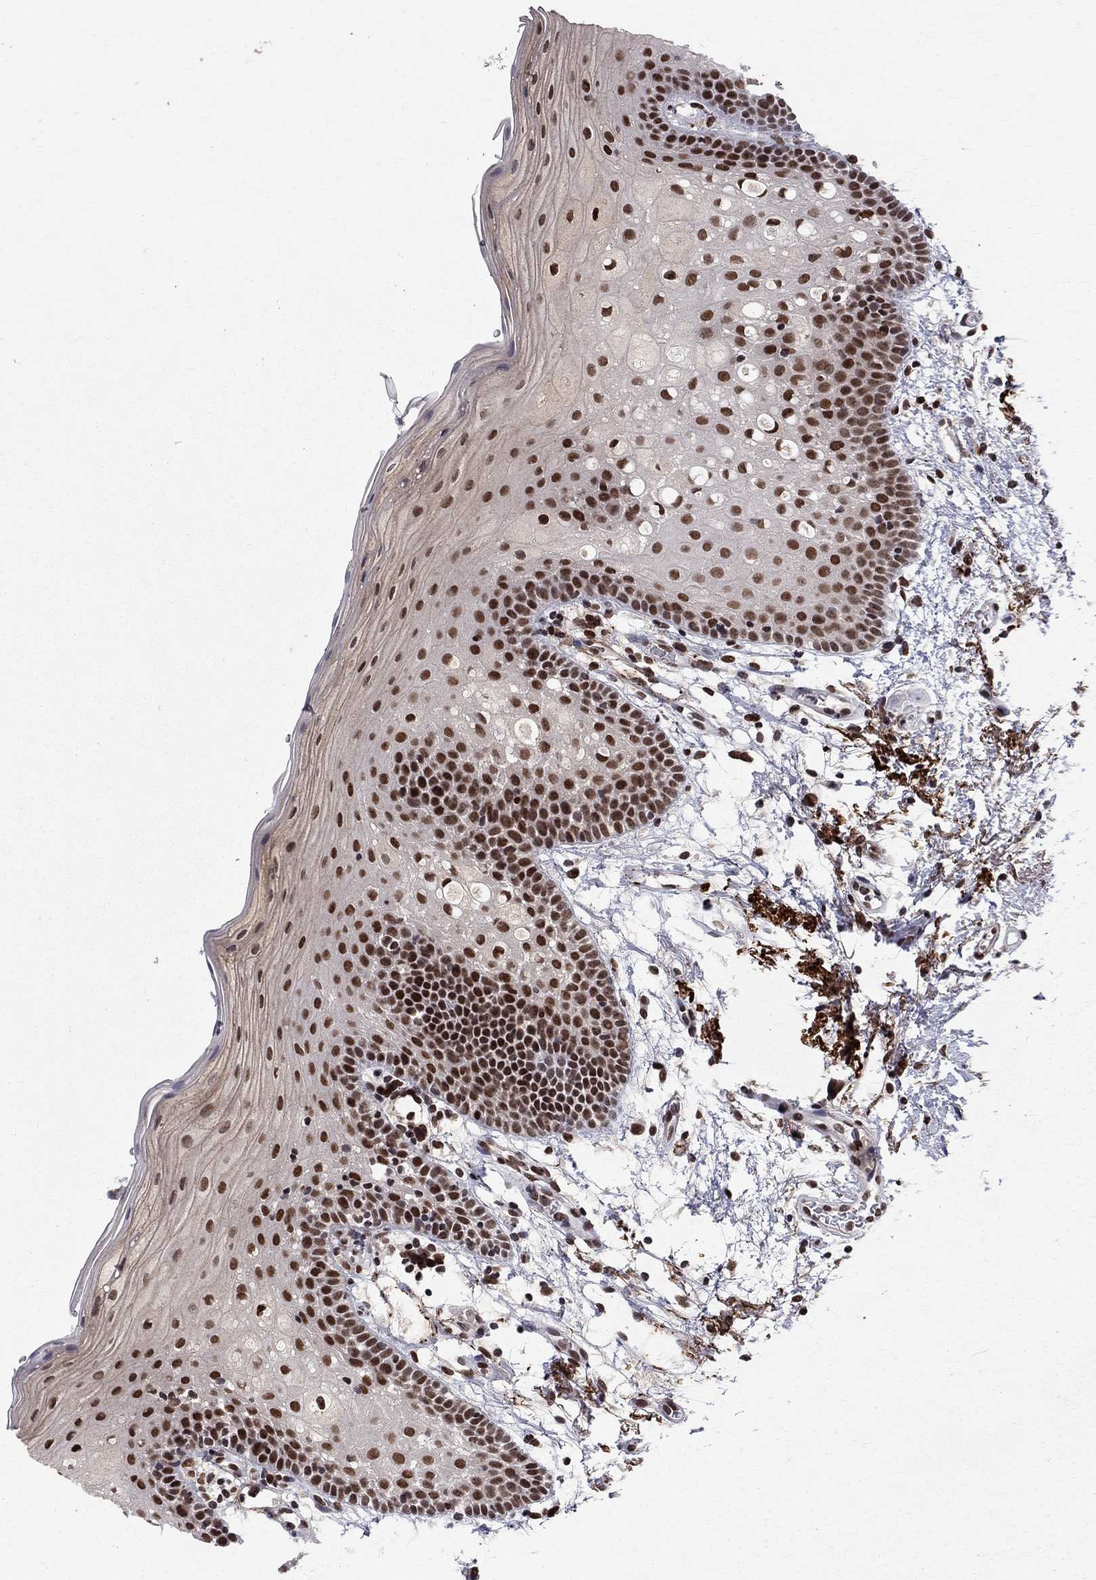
{"staining": {"intensity": "strong", "quantity": ">75%", "location": "nuclear"}, "tissue": "oral mucosa", "cell_type": "Squamous epithelial cells", "image_type": "normal", "snomed": [{"axis": "morphology", "description": "Normal tissue, NOS"}, {"axis": "topography", "description": "Oral tissue"}, {"axis": "topography", "description": "Tounge, NOS"}], "caption": "The micrograph shows staining of normal oral mucosa, revealing strong nuclear protein expression (brown color) within squamous epithelial cells. (DAB (3,3'-diaminobenzidine) IHC, brown staining for protein, blue staining for nuclei).", "gene": "SAP30L", "patient": {"sex": "female", "age": 83}}